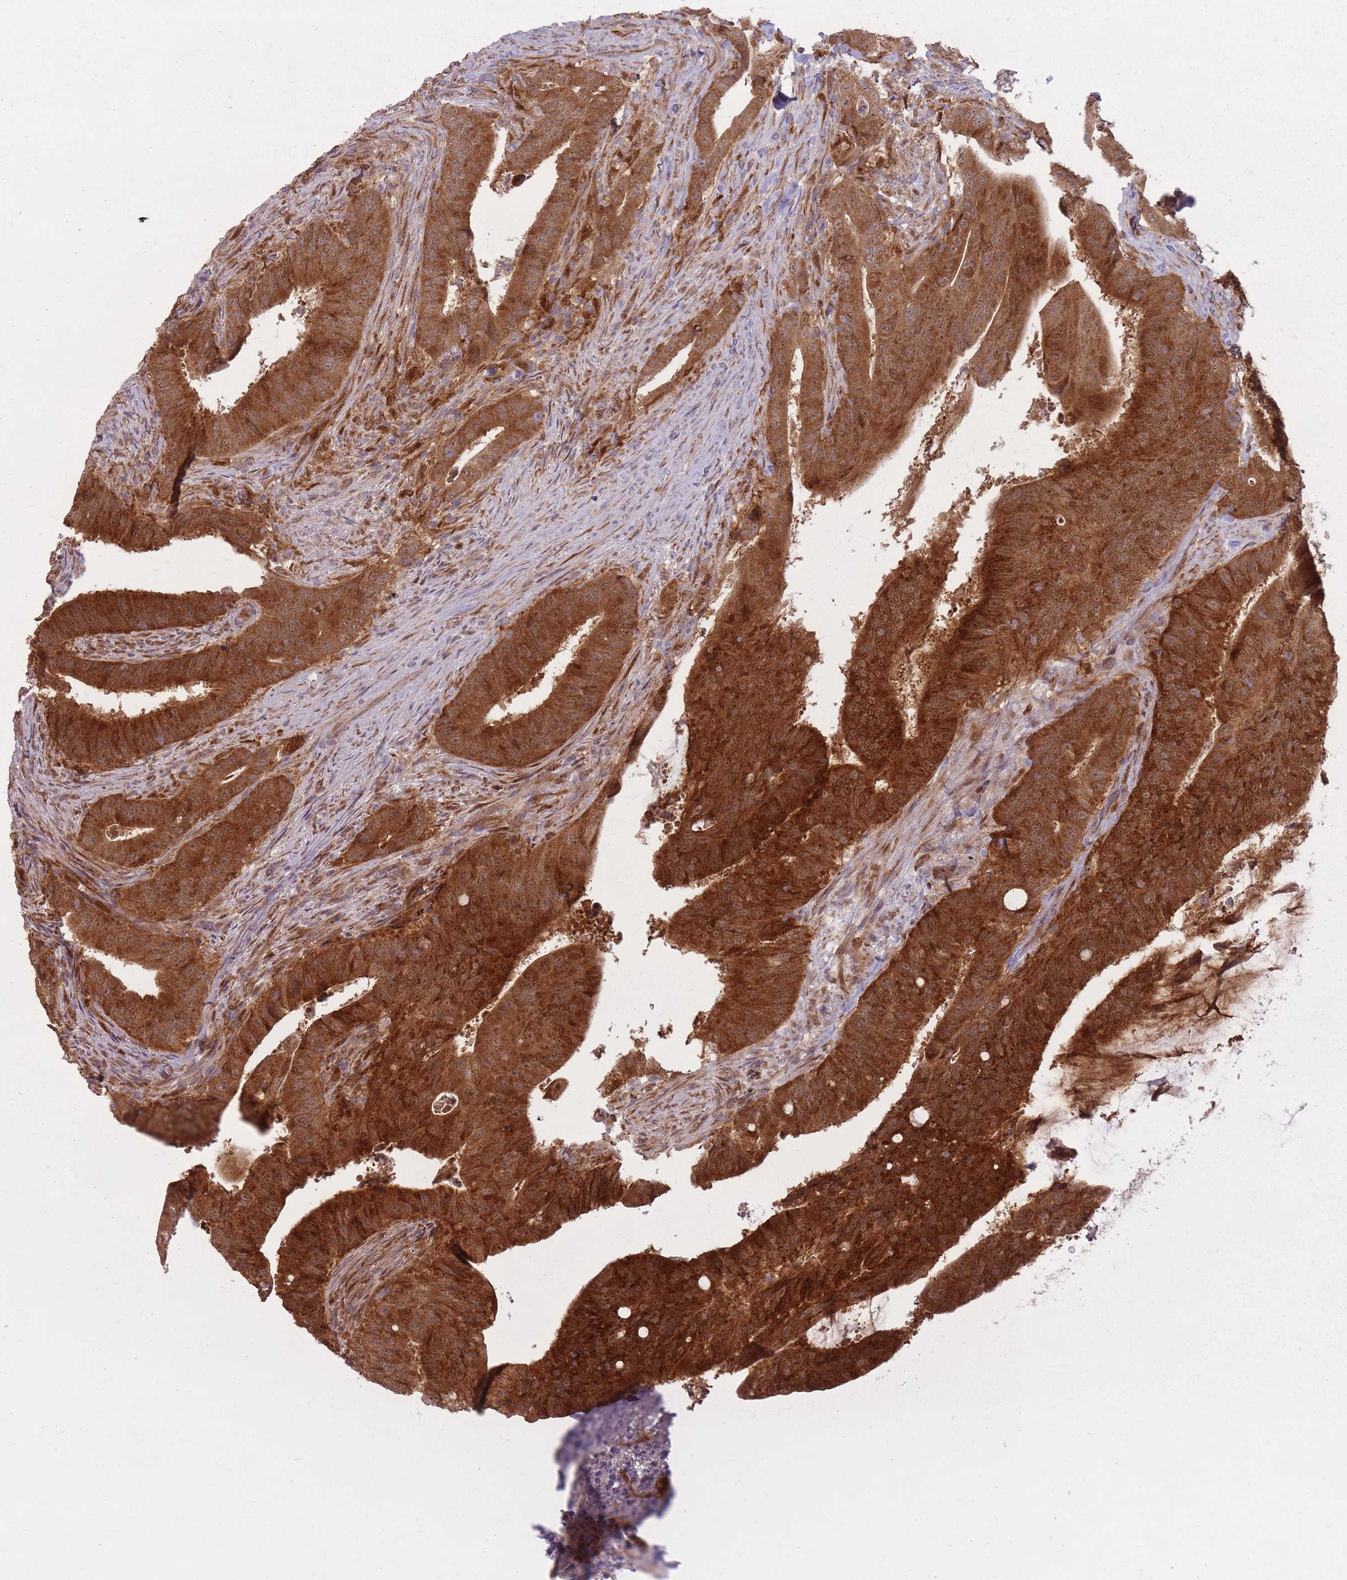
{"staining": {"intensity": "strong", "quantity": ">75%", "location": "cytoplasmic/membranous"}, "tissue": "colorectal cancer", "cell_type": "Tumor cells", "image_type": "cancer", "snomed": [{"axis": "morphology", "description": "Adenocarcinoma, NOS"}, {"axis": "topography", "description": "Colon"}], "caption": "A high amount of strong cytoplasmic/membranous positivity is identified in about >75% of tumor cells in colorectal adenocarcinoma tissue.", "gene": "LGALS9", "patient": {"sex": "female", "age": 43}}